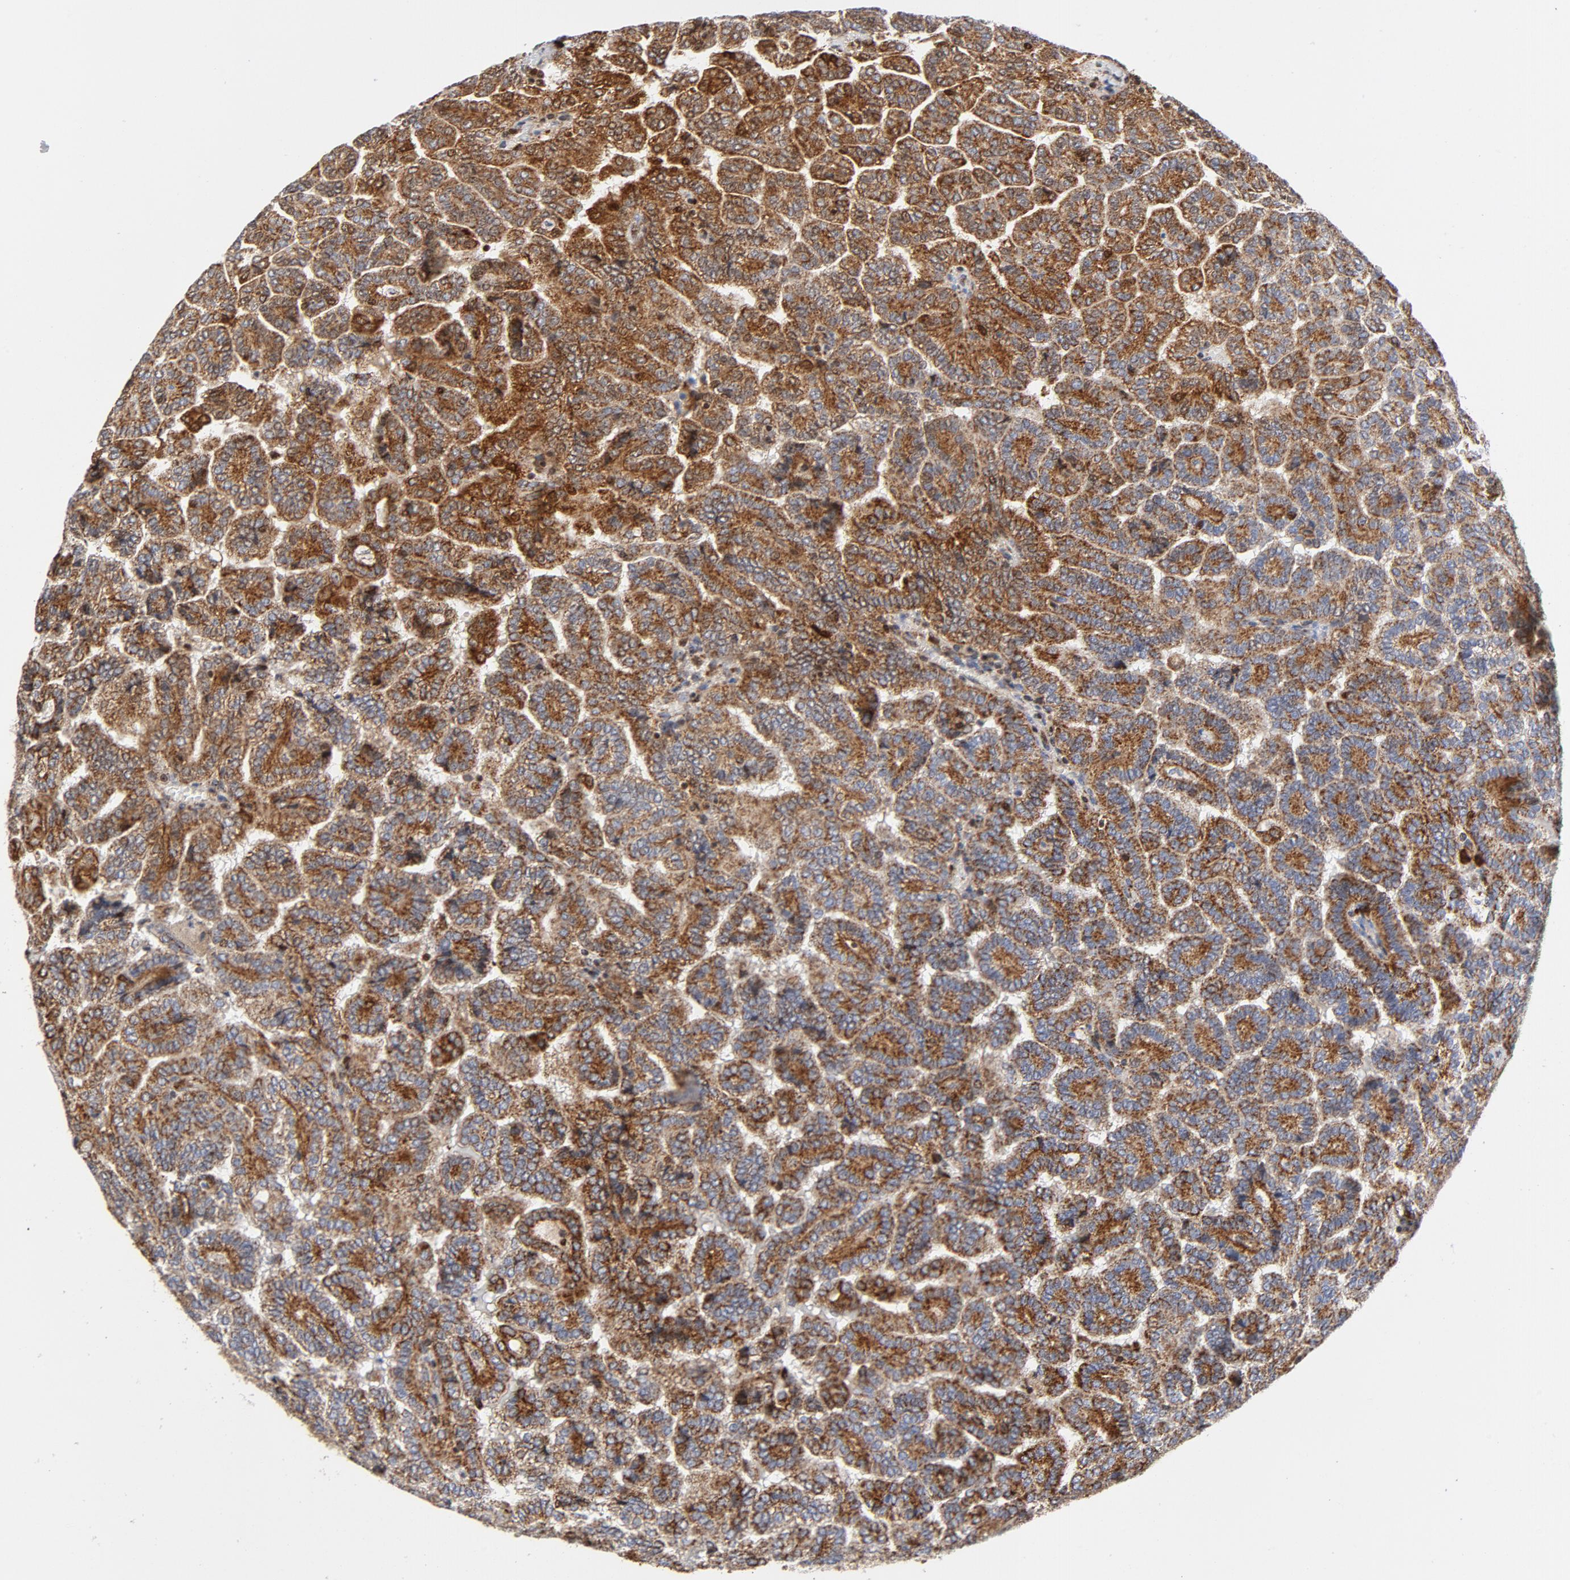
{"staining": {"intensity": "strong", "quantity": ">75%", "location": "cytoplasmic/membranous"}, "tissue": "renal cancer", "cell_type": "Tumor cells", "image_type": "cancer", "snomed": [{"axis": "morphology", "description": "Adenocarcinoma, NOS"}, {"axis": "topography", "description": "Kidney"}], "caption": "High-power microscopy captured an immunohistochemistry (IHC) image of adenocarcinoma (renal), revealing strong cytoplasmic/membranous staining in about >75% of tumor cells.", "gene": "CYCS", "patient": {"sex": "male", "age": 61}}